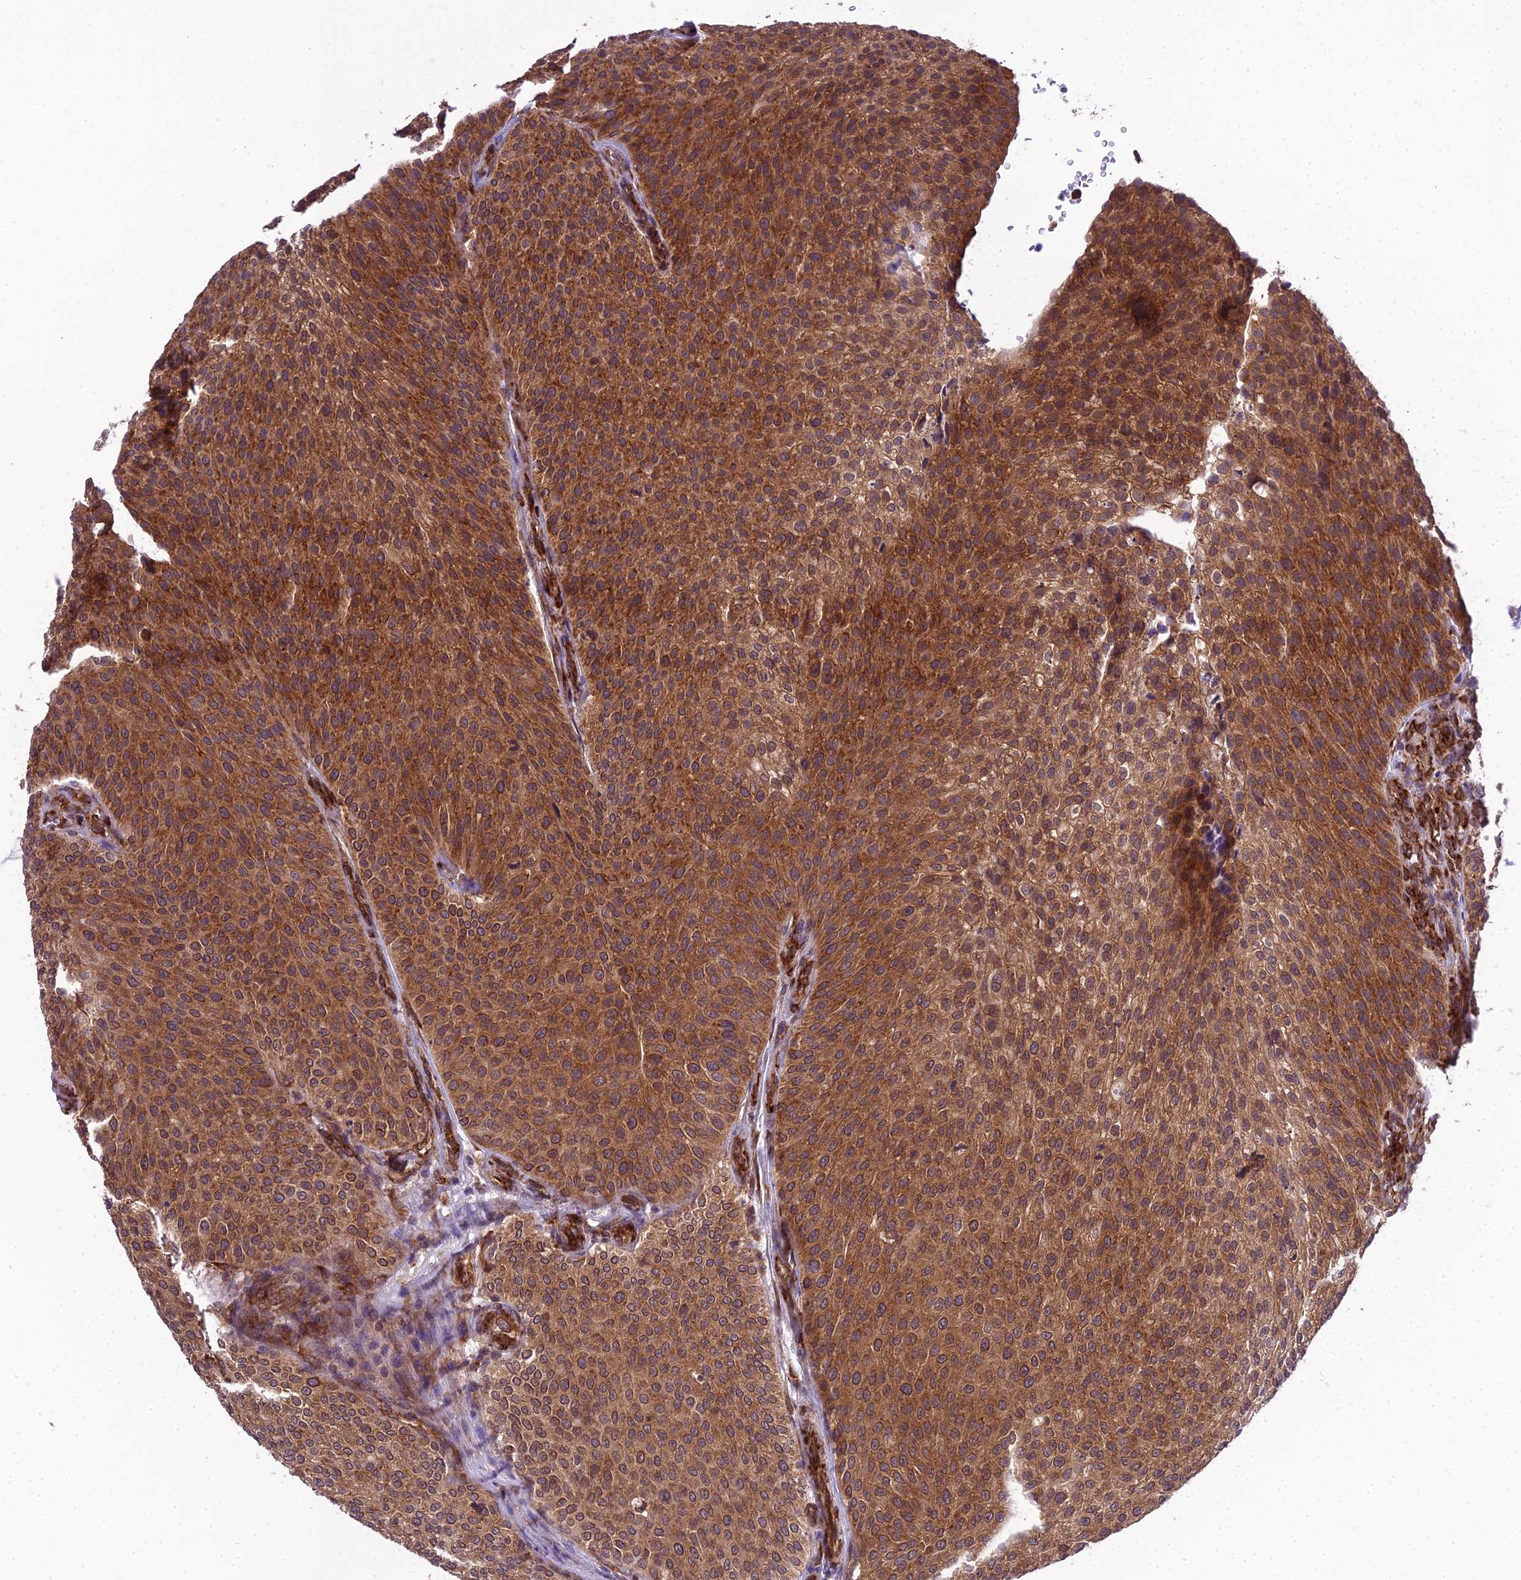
{"staining": {"intensity": "strong", "quantity": ">75%", "location": "cytoplasmic/membranous"}, "tissue": "urothelial cancer", "cell_type": "Tumor cells", "image_type": "cancer", "snomed": [{"axis": "morphology", "description": "Urothelial carcinoma, Low grade"}, {"axis": "topography", "description": "Smooth muscle"}, {"axis": "topography", "description": "Urinary bladder"}], "caption": "A high amount of strong cytoplasmic/membranous positivity is present in about >75% of tumor cells in urothelial cancer tissue. (Stains: DAB in brown, nuclei in blue, Microscopy: brightfield microscopy at high magnification).", "gene": "DHCR7", "patient": {"sex": "male", "age": 60}}